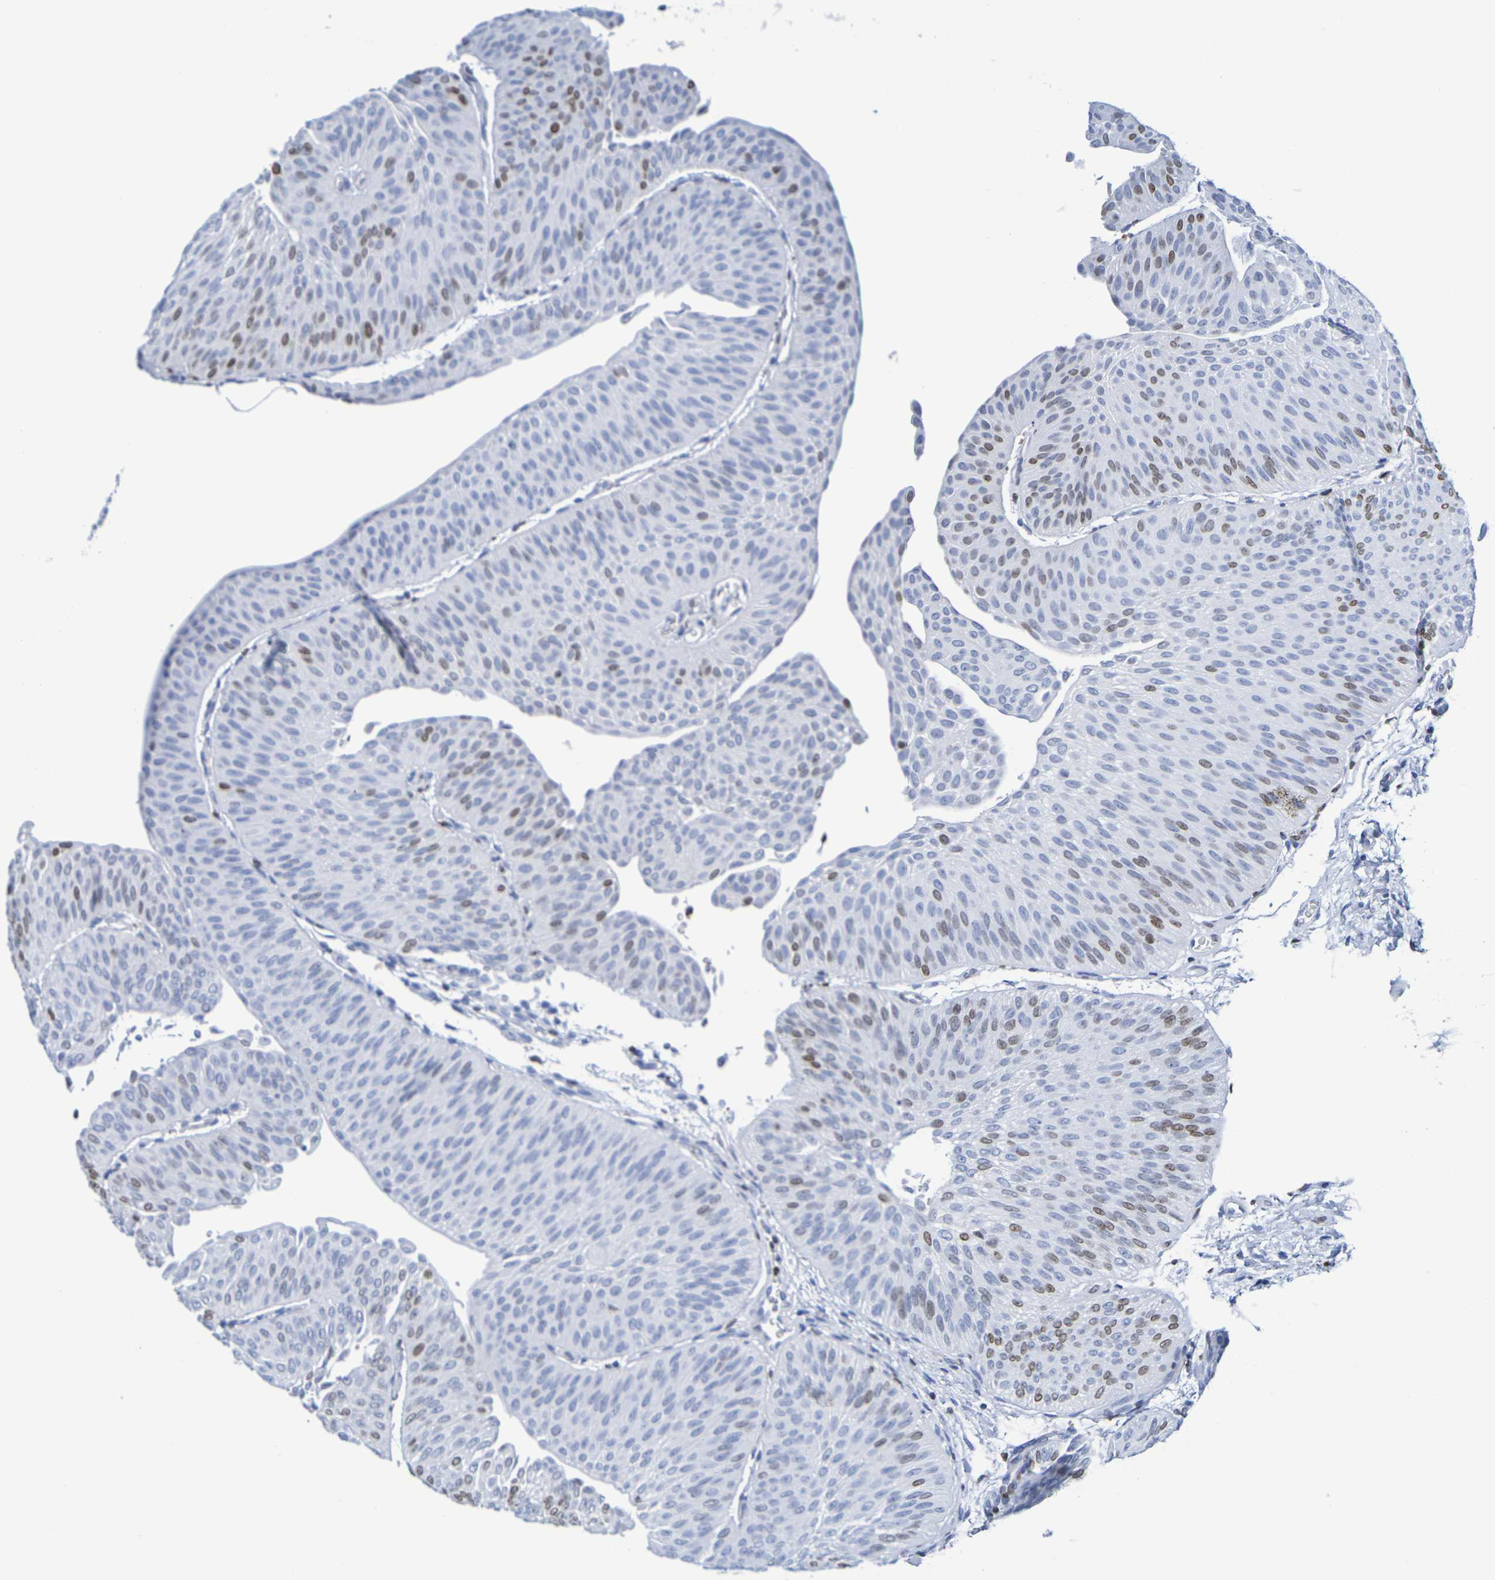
{"staining": {"intensity": "moderate", "quantity": "<25%", "location": "nuclear"}, "tissue": "urothelial cancer", "cell_type": "Tumor cells", "image_type": "cancer", "snomed": [{"axis": "morphology", "description": "Urothelial carcinoma, Low grade"}, {"axis": "topography", "description": "Urinary bladder"}], "caption": "DAB immunohistochemical staining of urothelial carcinoma (low-grade) displays moderate nuclear protein expression in about <25% of tumor cells. (brown staining indicates protein expression, while blue staining denotes nuclei).", "gene": "H1-5", "patient": {"sex": "female", "age": 60}}